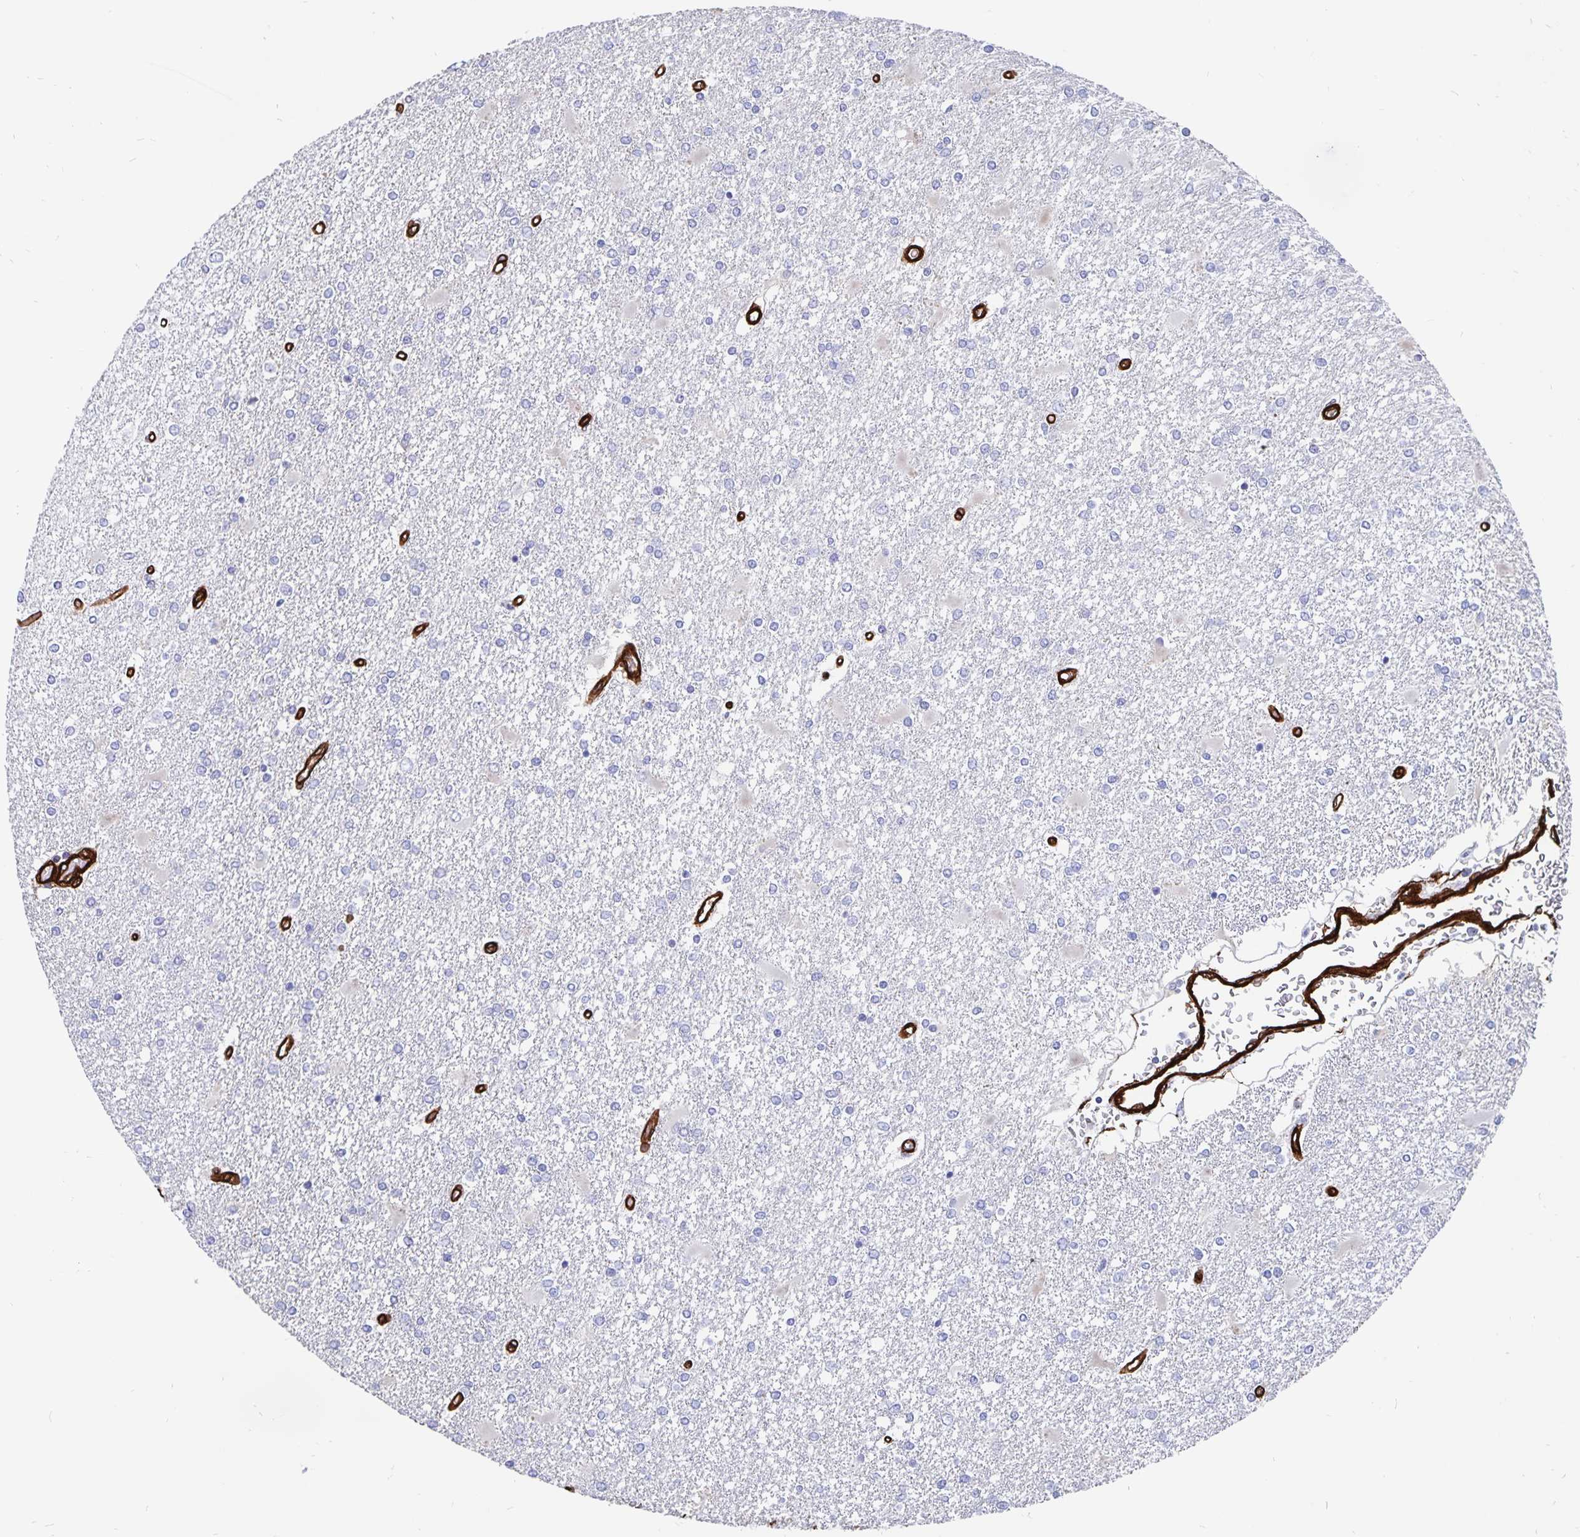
{"staining": {"intensity": "negative", "quantity": "none", "location": "none"}, "tissue": "glioma", "cell_type": "Tumor cells", "image_type": "cancer", "snomed": [{"axis": "morphology", "description": "Glioma, malignant, High grade"}, {"axis": "topography", "description": "Cerebral cortex"}], "caption": "Protein analysis of glioma reveals no significant positivity in tumor cells.", "gene": "DCHS2", "patient": {"sex": "male", "age": 79}}